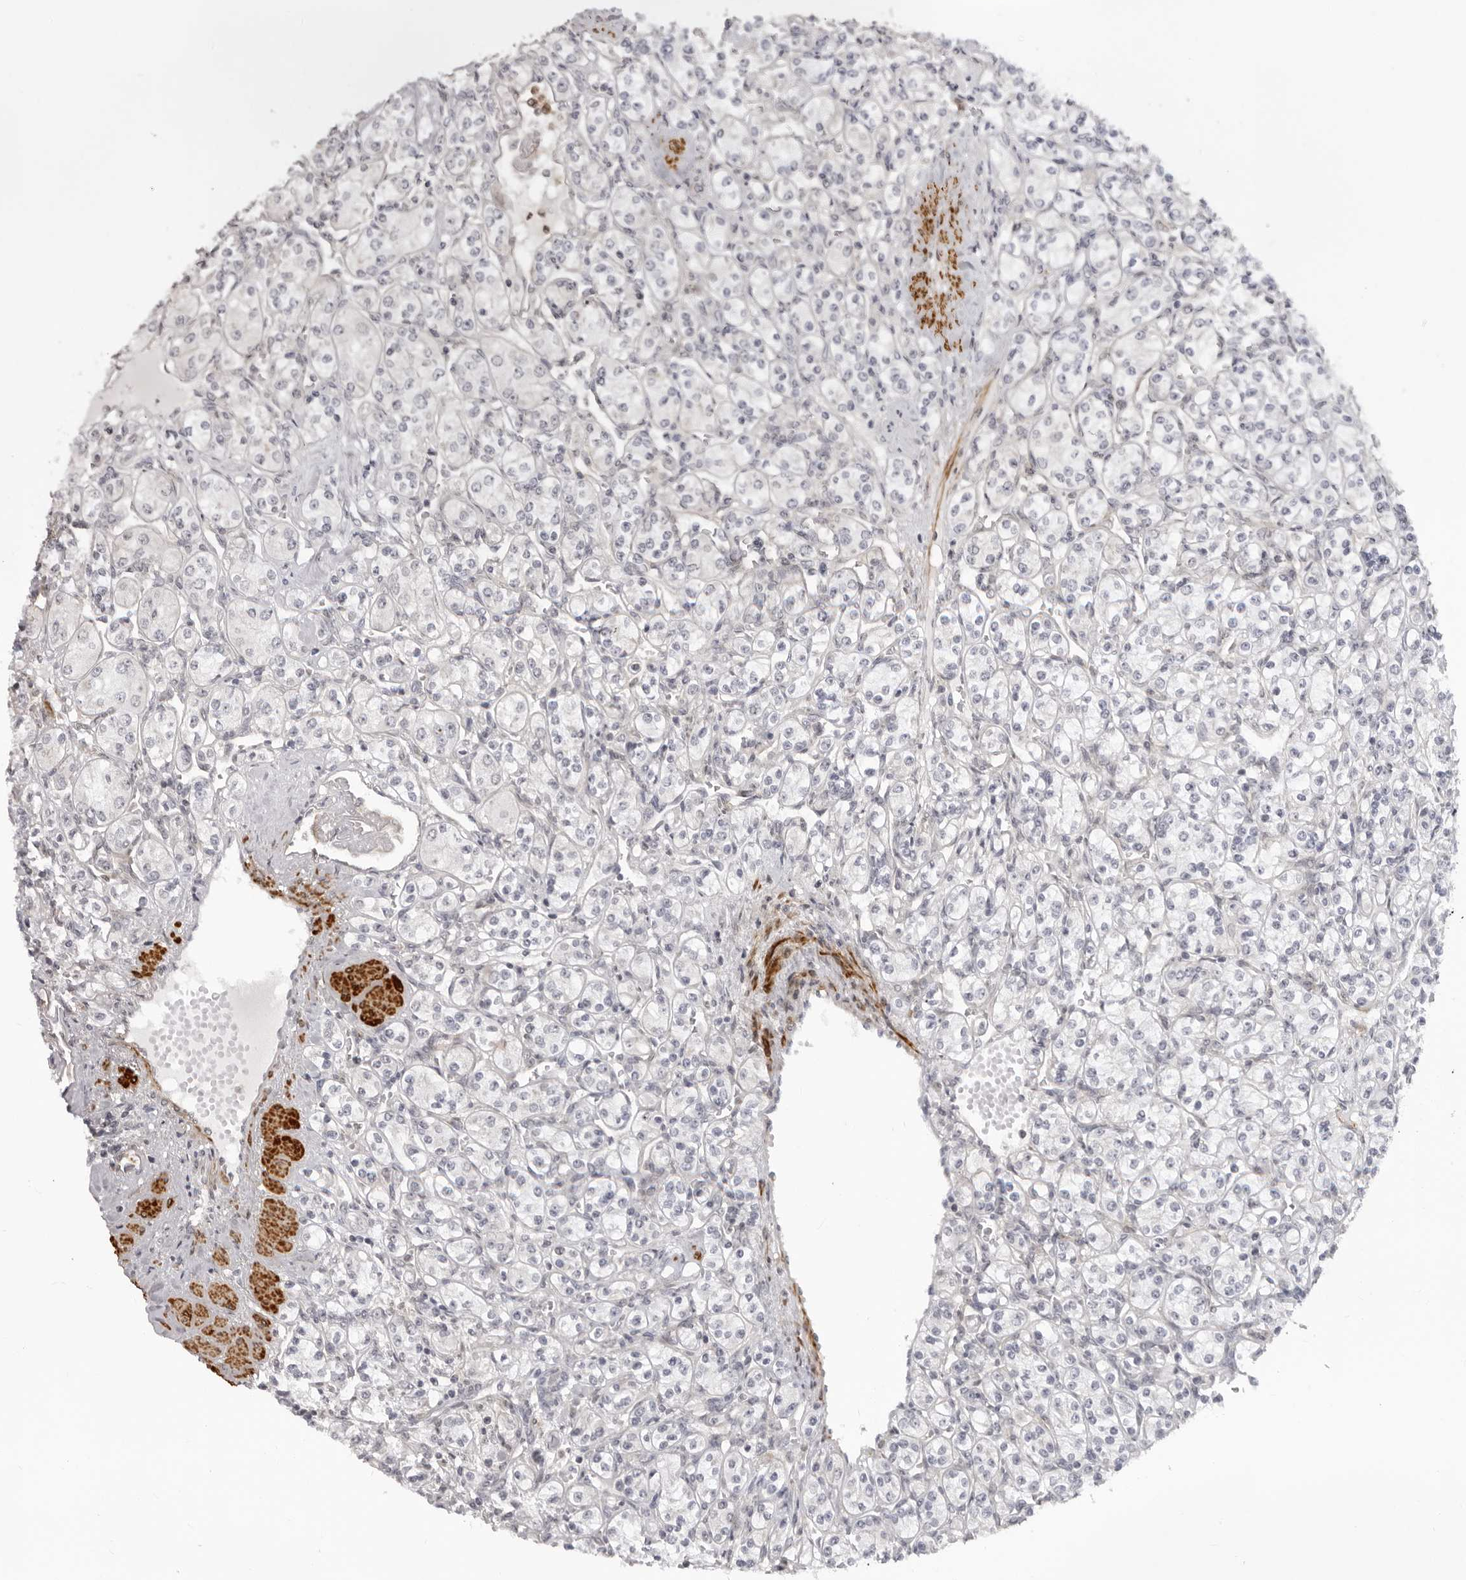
{"staining": {"intensity": "negative", "quantity": "none", "location": "none"}, "tissue": "renal cancer", "cell_type": "Tumor cells", "image_type": "cancer", "snomed": [{"axis": "morphology", "description": "Adenocarcinoma, NOS"}, {"axis": "topography", "description": "Kidney"}], "caption": "The micrograph displays no significant positivity in tumor cells of renal cancer.", "gene": "SRGAP2", "patient": {"sex": "male", "age": 77}}